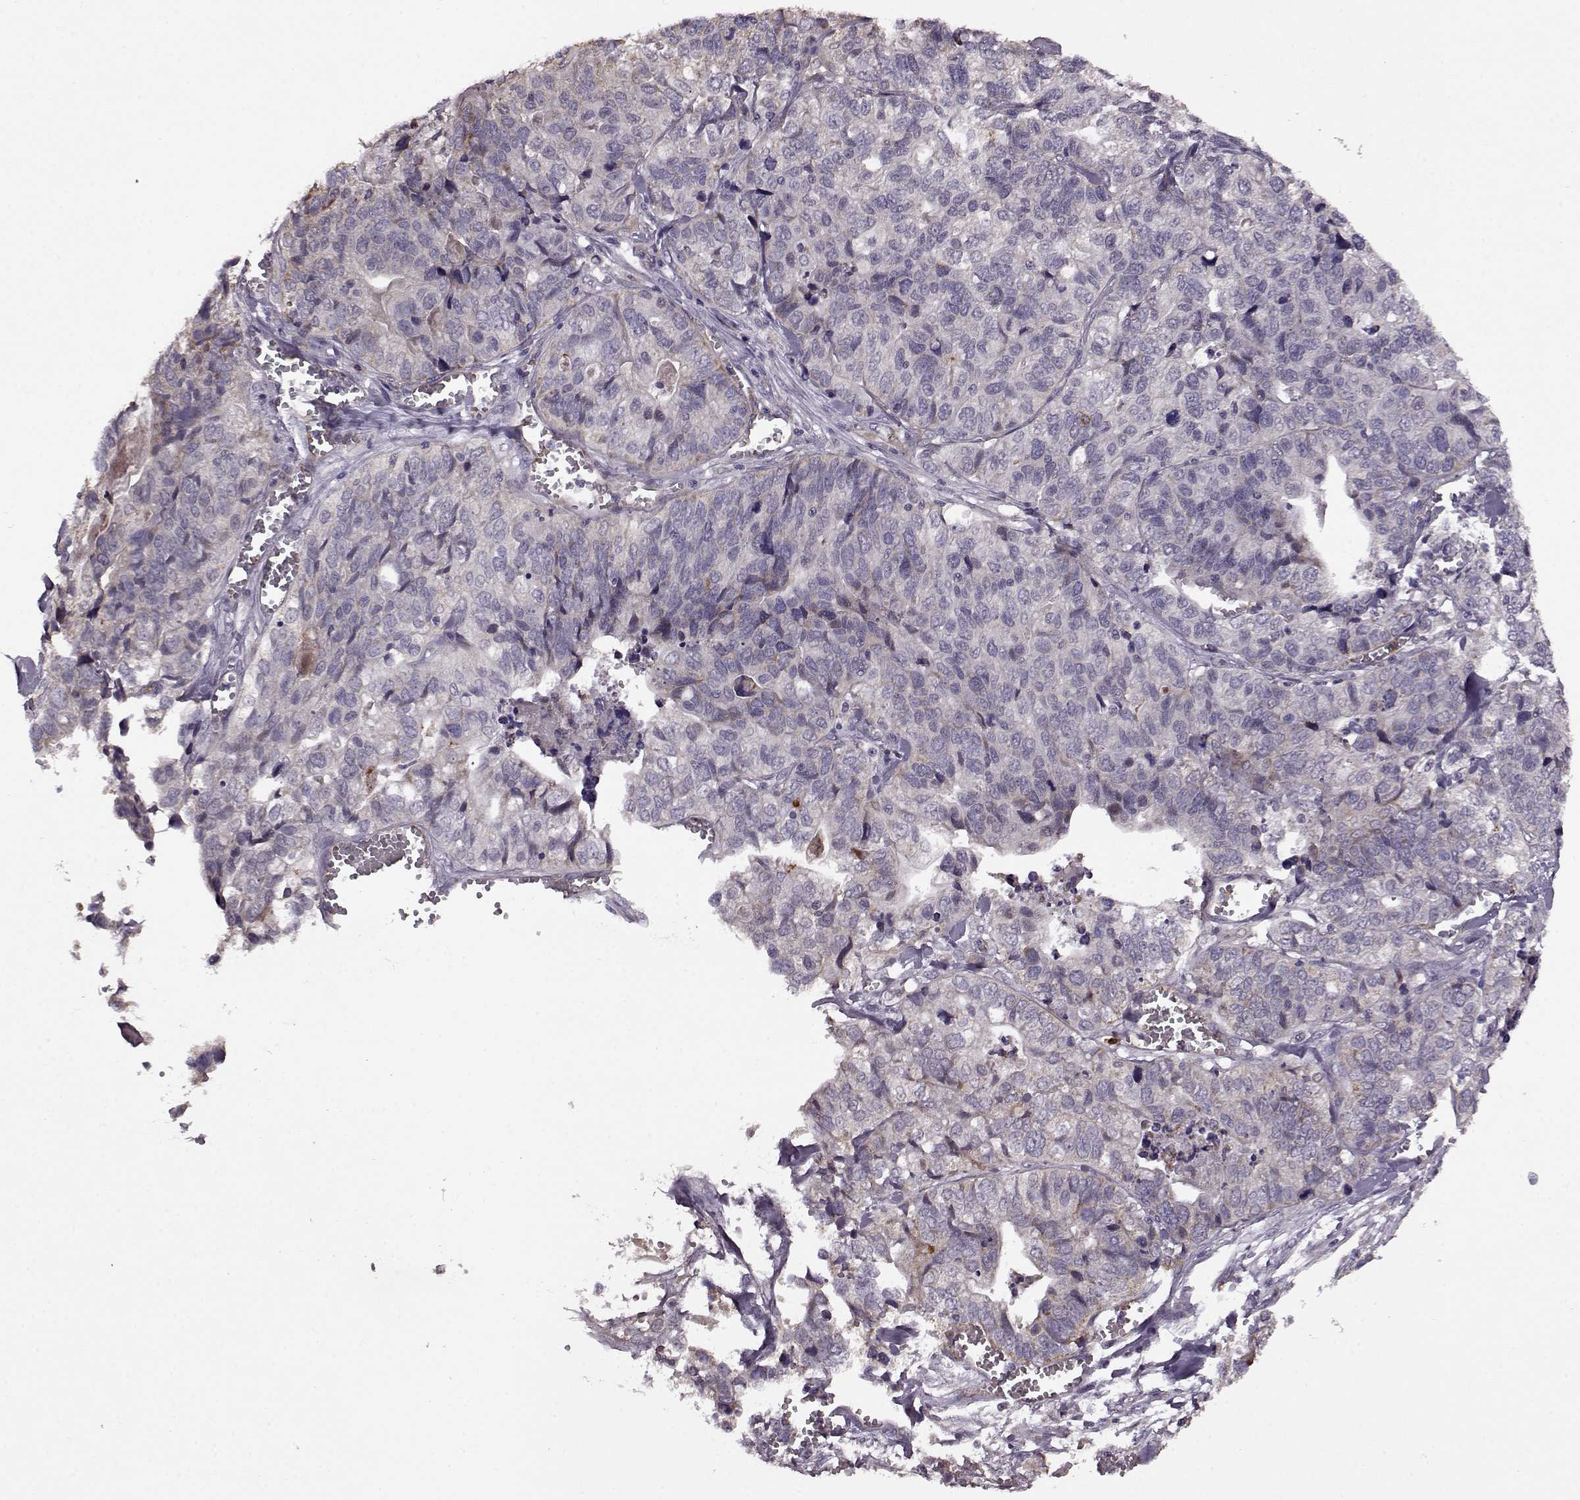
{"staining": {"intensity": "moderate", "quantity": "<25%", "location": "cytoplasmic/membranous"}, "tissue": "stomach cancer", "cell_type": "Tumor cells", "image_type": "cancer", "snomed": [{"axis": "morphology", "description": "Adenocarcinoma, NOS"}, {"axis": "topography", "description": "Stomach, upper"}], "caption": "This is a micrograph of IHC staining of adenocarcinoma (stomach), which shows moderate expression in the cytoplasmic/membranous of tumor cells.", "gene": "MTSS1", "patient": {"sex": "female", "age": 67}}